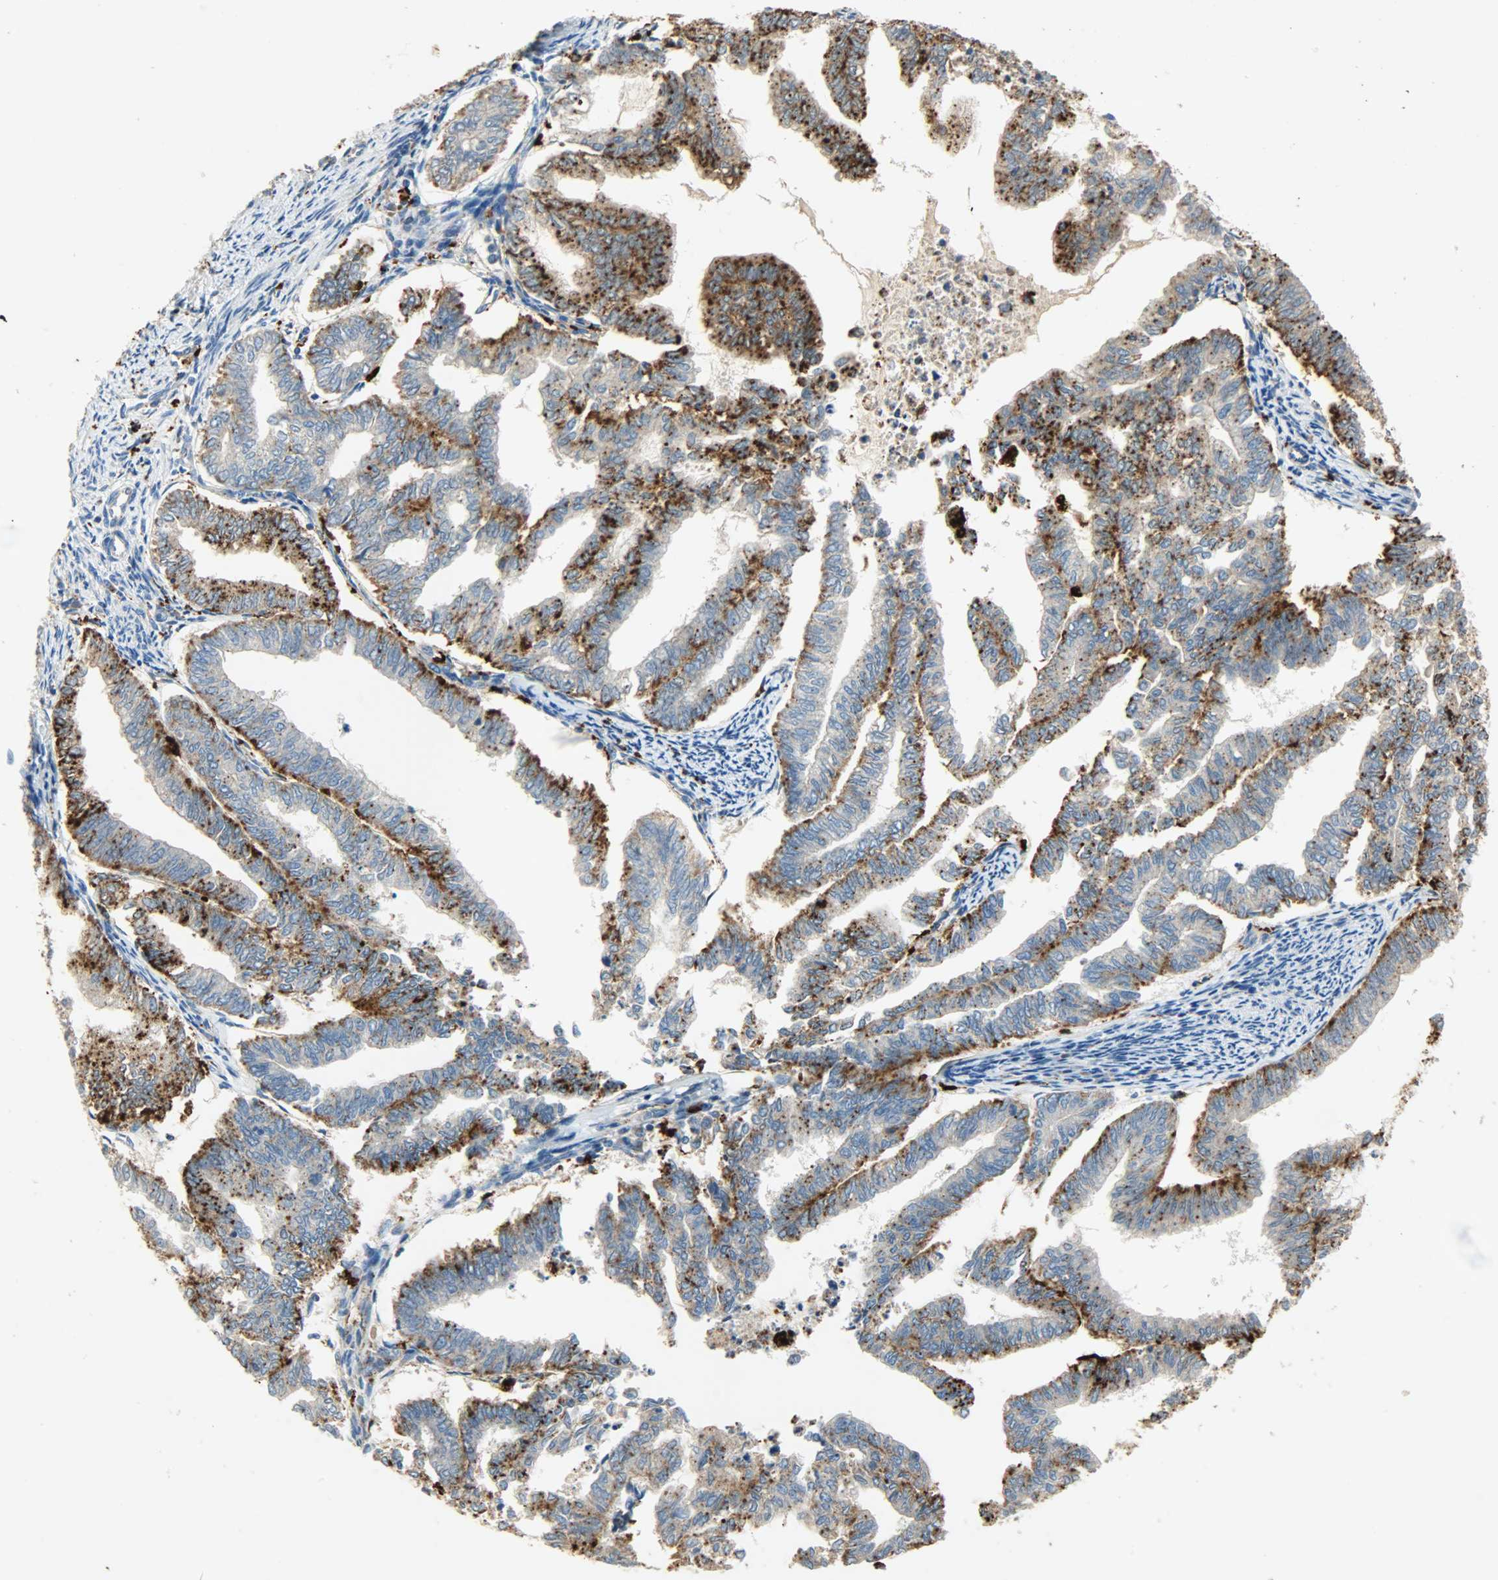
{"staining": {"intensity": "strong", "quantity": ">75%", "location": "cytoplasmic/membranous"}, "tissue": "endometrial cancer", "cell_type": "Tumor cells", "image_type": "cancer", "snomed": [{"axis": "morphology", "description": "Adenocarcinoma, NOS"}, {"axis": "topography", "description": "Endometrium"}], "caption": "Endometrial cancer (adenocarcinoma) stained with DAB immunohistochemistry shows high levels of strong cytoplasmic/membranous expression in approximately >75% of tumor cells.", "gene": "ASAH1", "patient": {"sex": "female", "age": 79}}